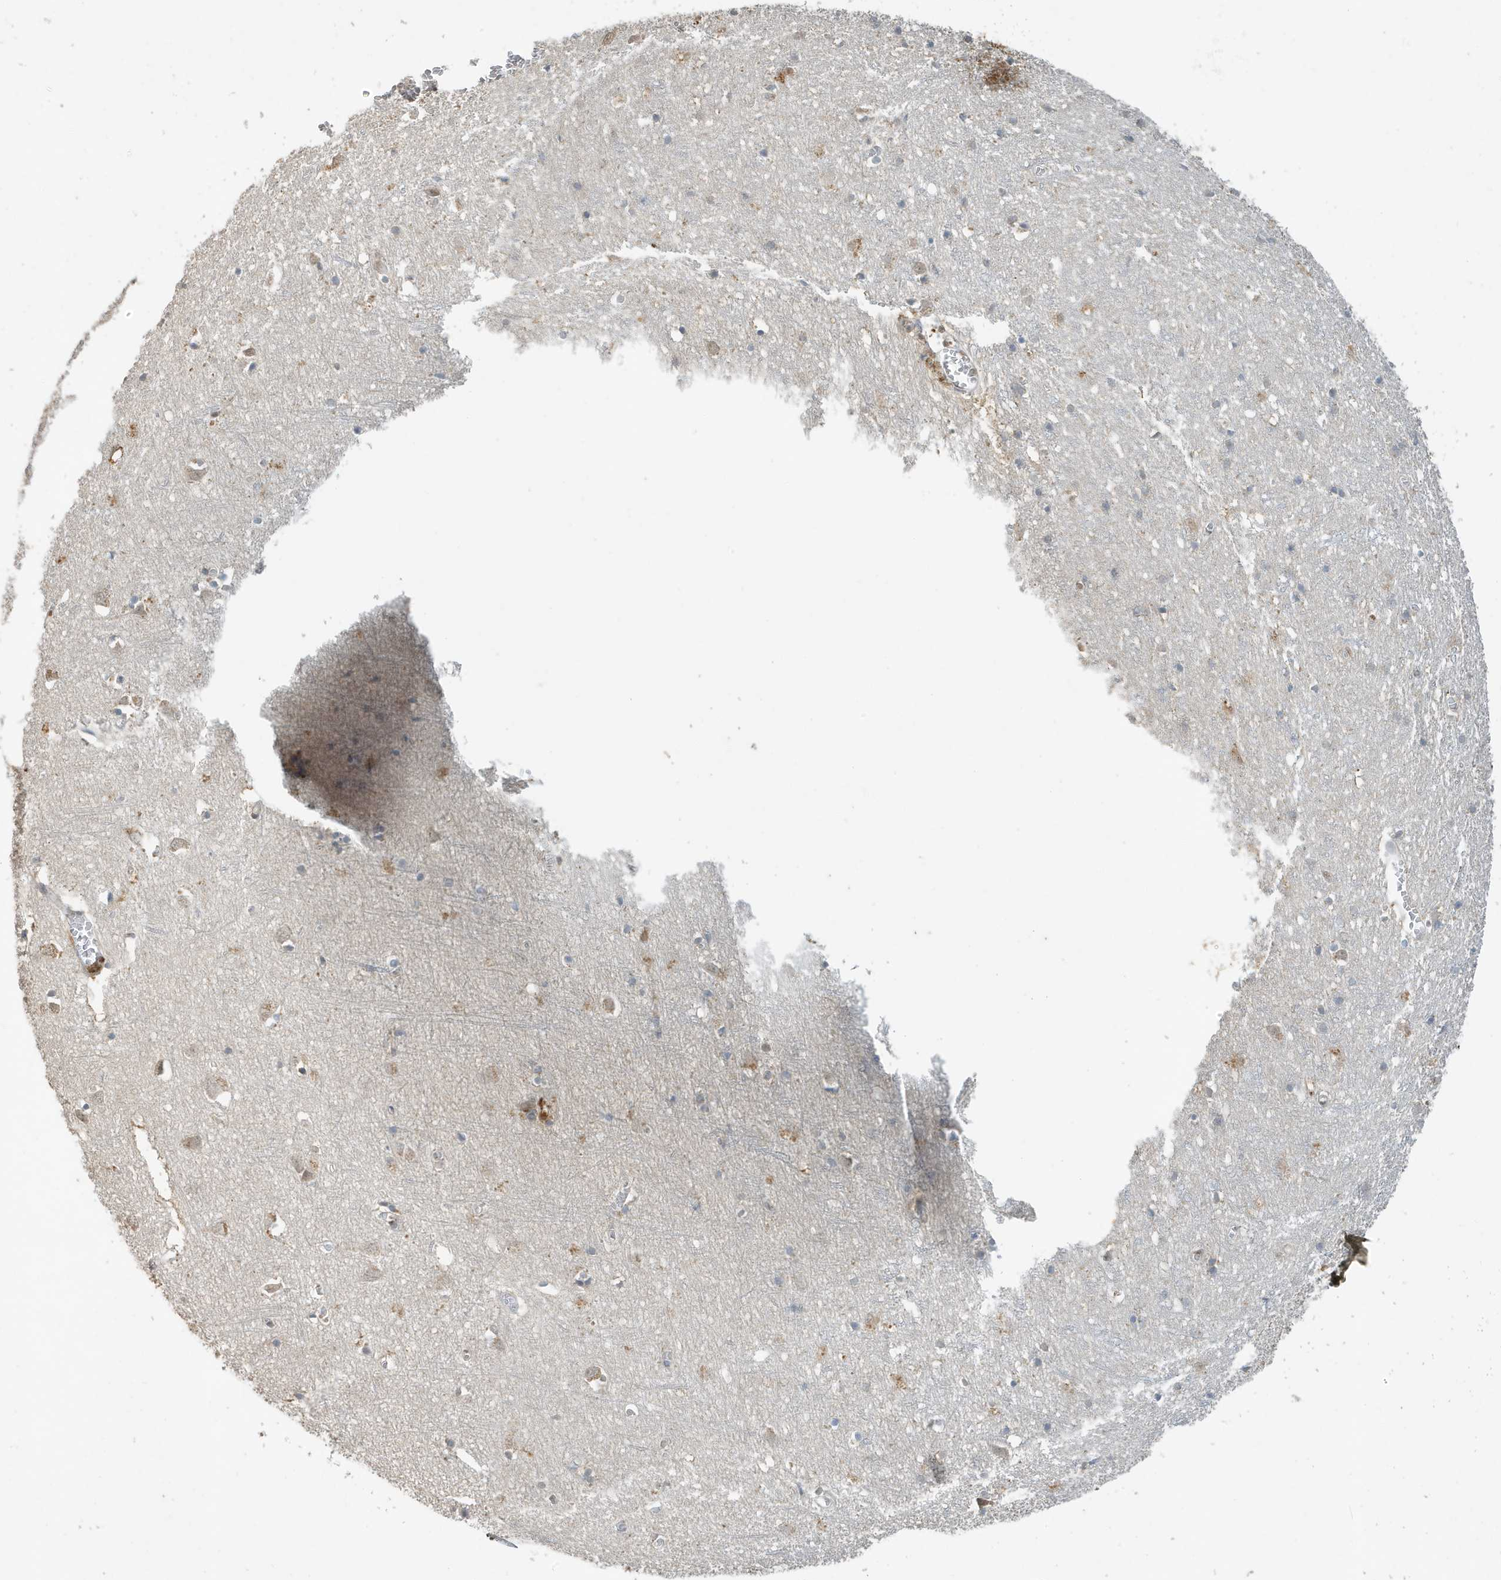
{"staining": {"intensity": "negative", "quantity": "none", "location": "none"}, "tissue": "cerebral cortex", "cell_type": "Endothelial cells", "image_type": "normal", "snomed": [{"axis": "morphology", "description": "Normal tissue, NOS"}, {"axis": "topography", "description": "Cerebral cortex"}], "caption": "A micrograph of cerebral cortex stained for a protein exhibits no brown staining in endothelial cells. The staining was performed using DAB to visualize the protein expression in brown, while the nuclei were stained in blue with hematoxylin (Magnification: 20x).", "gene": "DEFA1", "patient": {"sex": "female", "age": 64}}